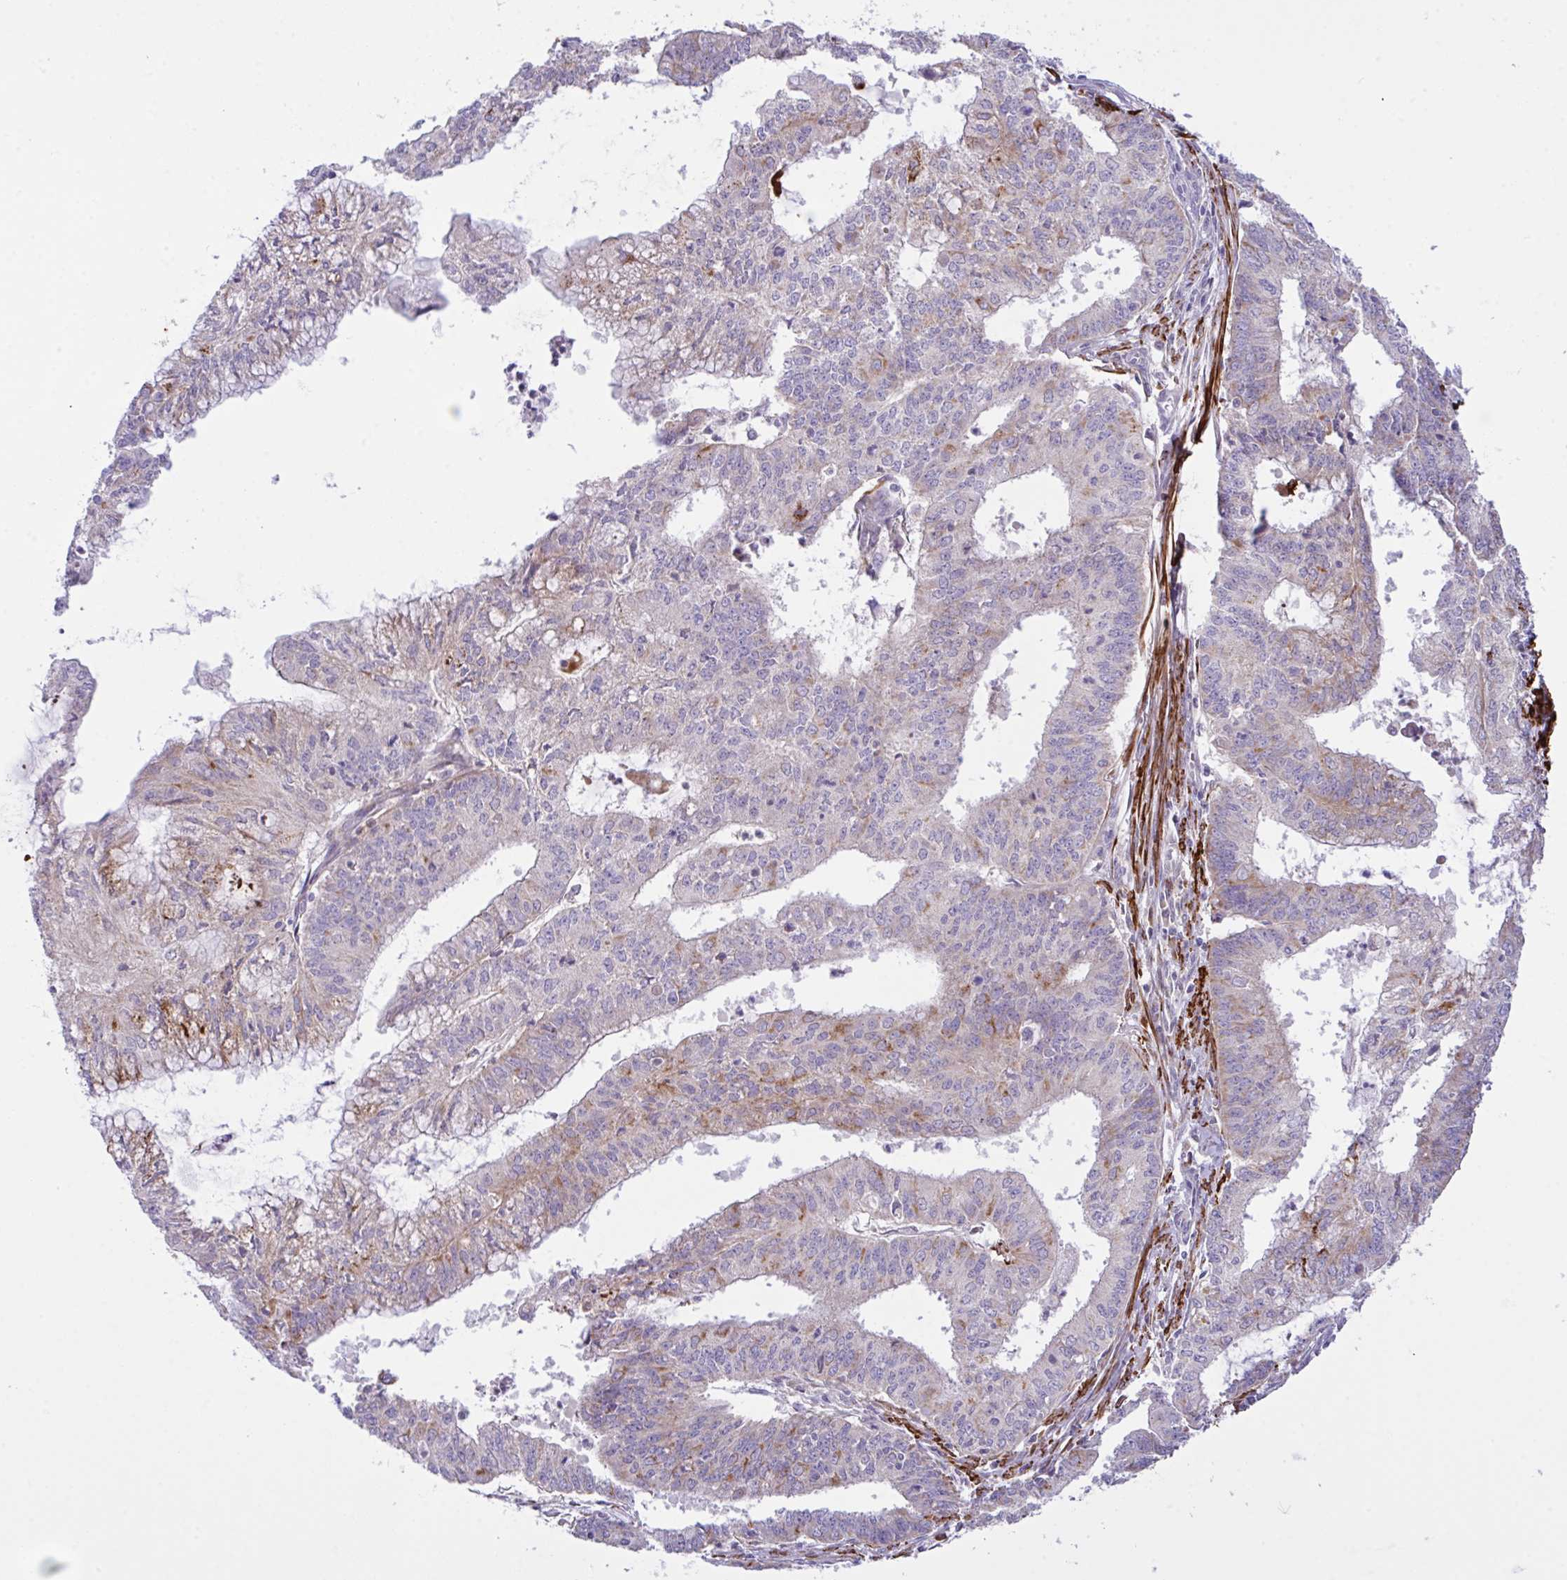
{"staining": {"intensity": "moderate", "quantity": "<25%", "location": "cytoplasmic/membranous"}, "tissue": "endometrial cancer", "cell_type": "Tumor cells", "image_type": "cancer", "snomed": [{"axis": "morphology", "description": "Adenocarcinoma, NOS"}, {"axis": "topography", "description": "Endometrium"}], "caption": "Immunohistochemistry (IHC) photomicrograph of neoplastic tissue: human adenocarcinoma (endometrial) stained using IHC exhibits low levels of moderate protein expression localized specifically in the cytoplasmic/membranous of tumor cells, appearing as a cytoplasmic/membranous brown color.", "gene": "CHDH", "patient": {"sex": "female", "age": 61}}